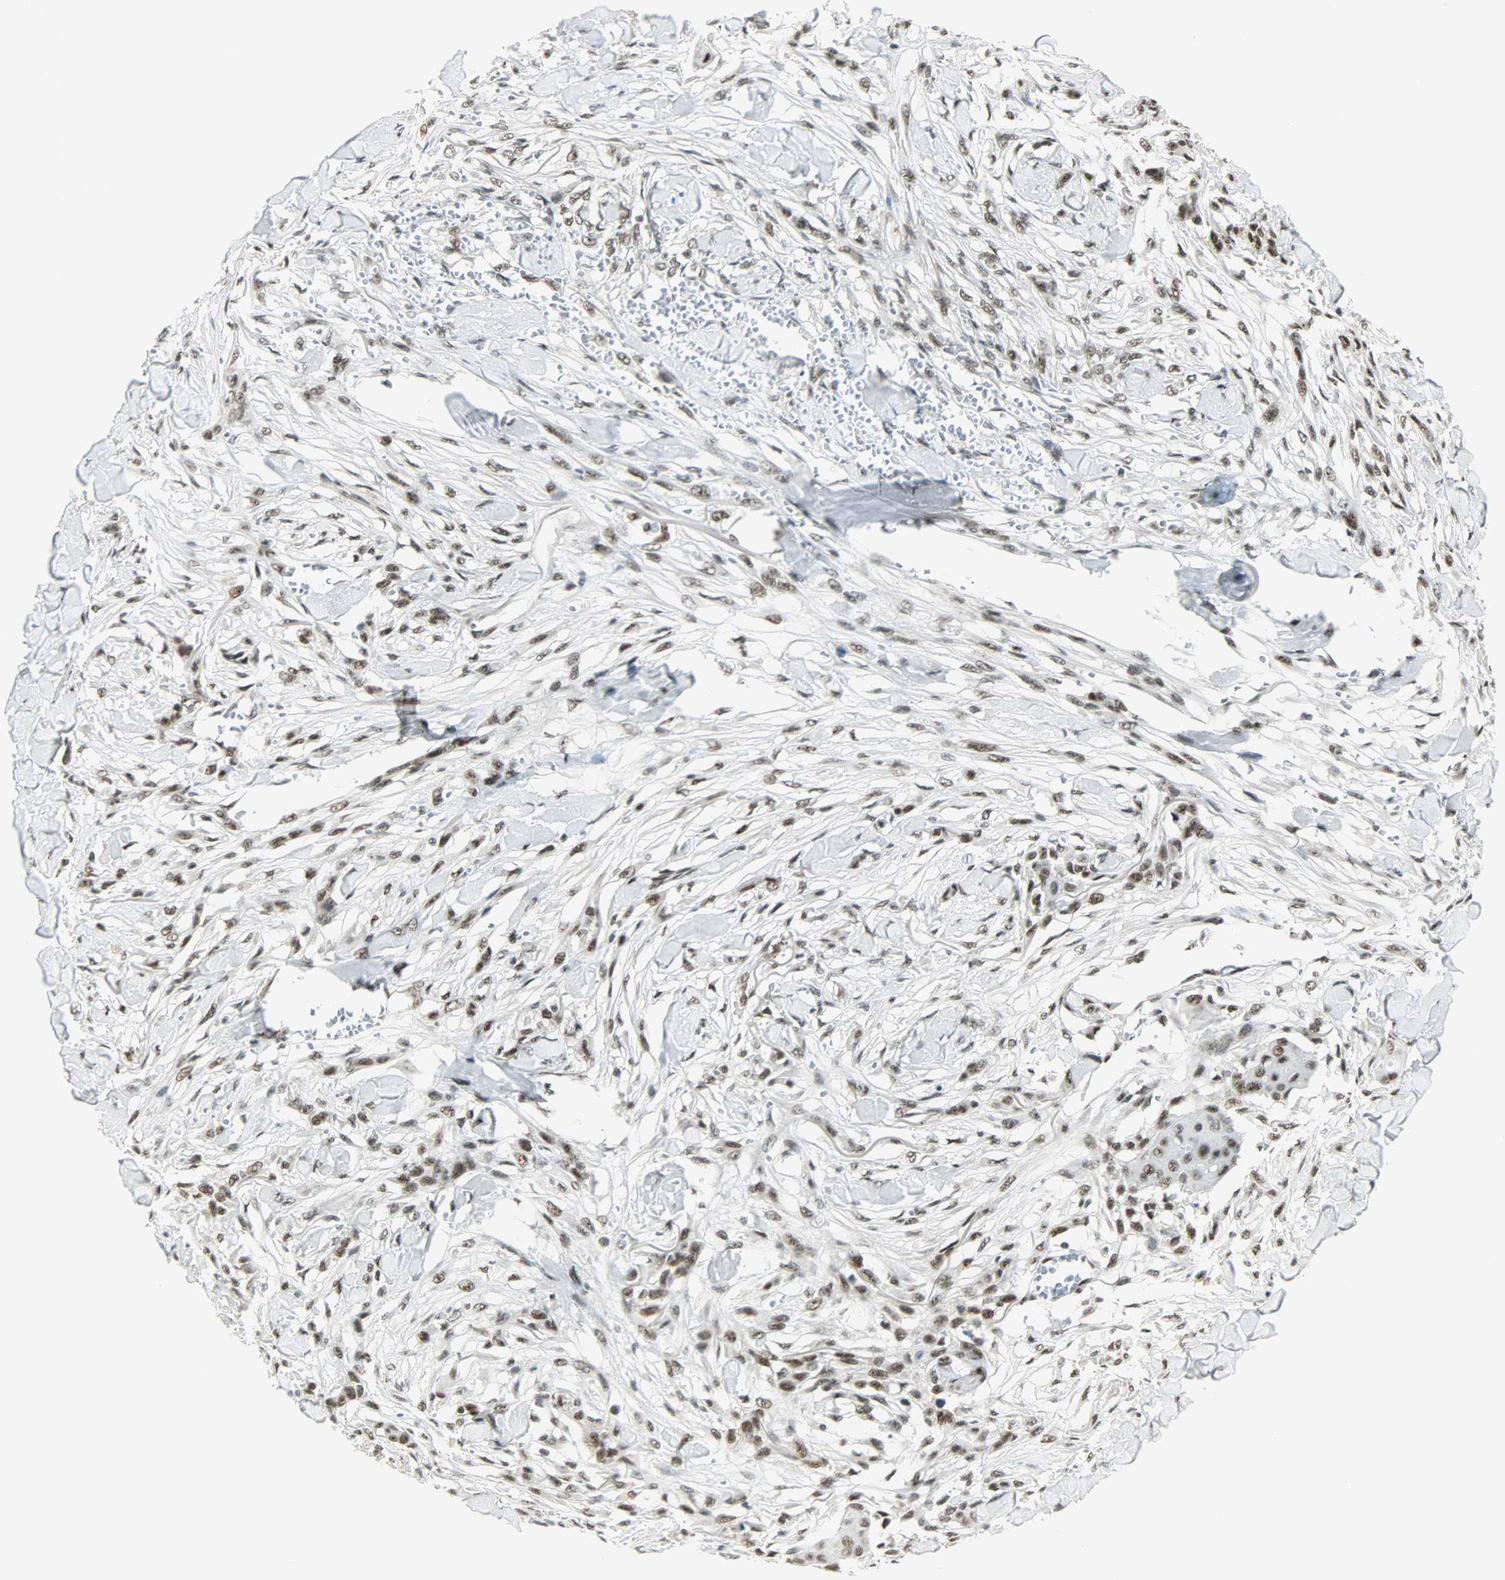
{"staining": {"intensity": "strong", "quantity": ">75%", "location": "nuclear"}, "tissue": "skin cancer", "cell_type": "Tumor cells", "image_type": "cancer", "snomed": [{"axis": "morphology", "description": "Normal tissue, NOS"}, {"axis": "morphology", "description": "Squamous cell carcinoma, NOS"}, {"axis": "topography", "description": "Skin"}], "caption": "About >75% of tumor cells in skin squamous cell carcinoma show strong nuclear protein positivity as visualized by brown immunohistochemical staining.", "gene": "SUGP1", "patient": {"sex": "female", "age": 59}}